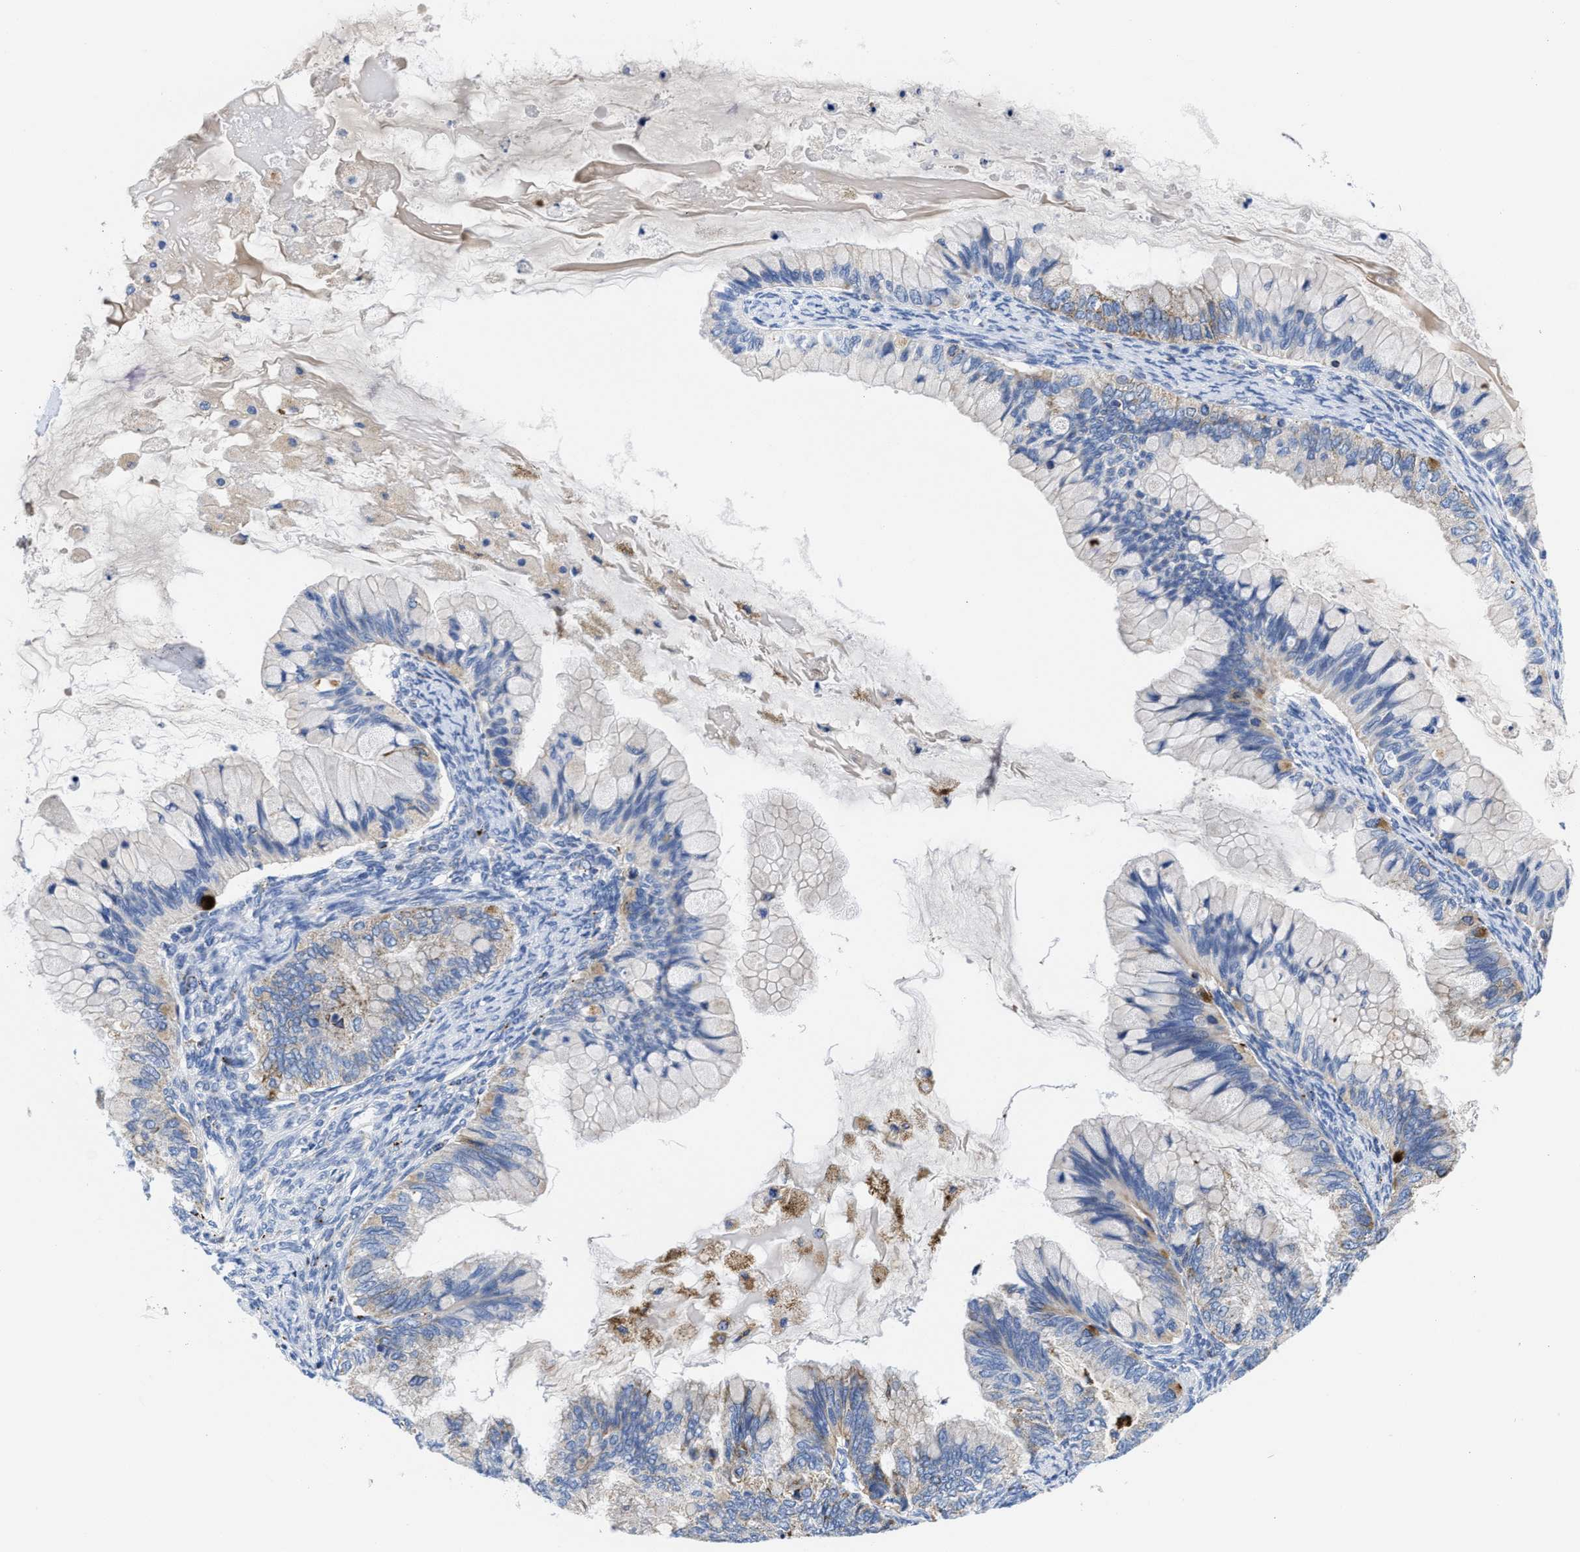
{"staining": {"intensity": "moderate", "quantity": "<25%", "location": "cytoplasmic/membranous"}, "tissue": "ovarian cancer", "cell_type": "Tumor cells", "image_type": "cancer", "snomed": [{"axis": "morphology", "description": "Cystadenocarcinoma, mucinous, NOS"}, {"axis": "topography", "description": "Ovary"}], "caption": "Immunohistochemical staining of human mucinous cystadenocarcinoma (ovarian) demonstrates low levels of moderate cytoplasmic/membranous protein positivity in about <25% of tumor cells.", "gene": "TBRG4", "patient": {"sex": "female", "age": 80}}